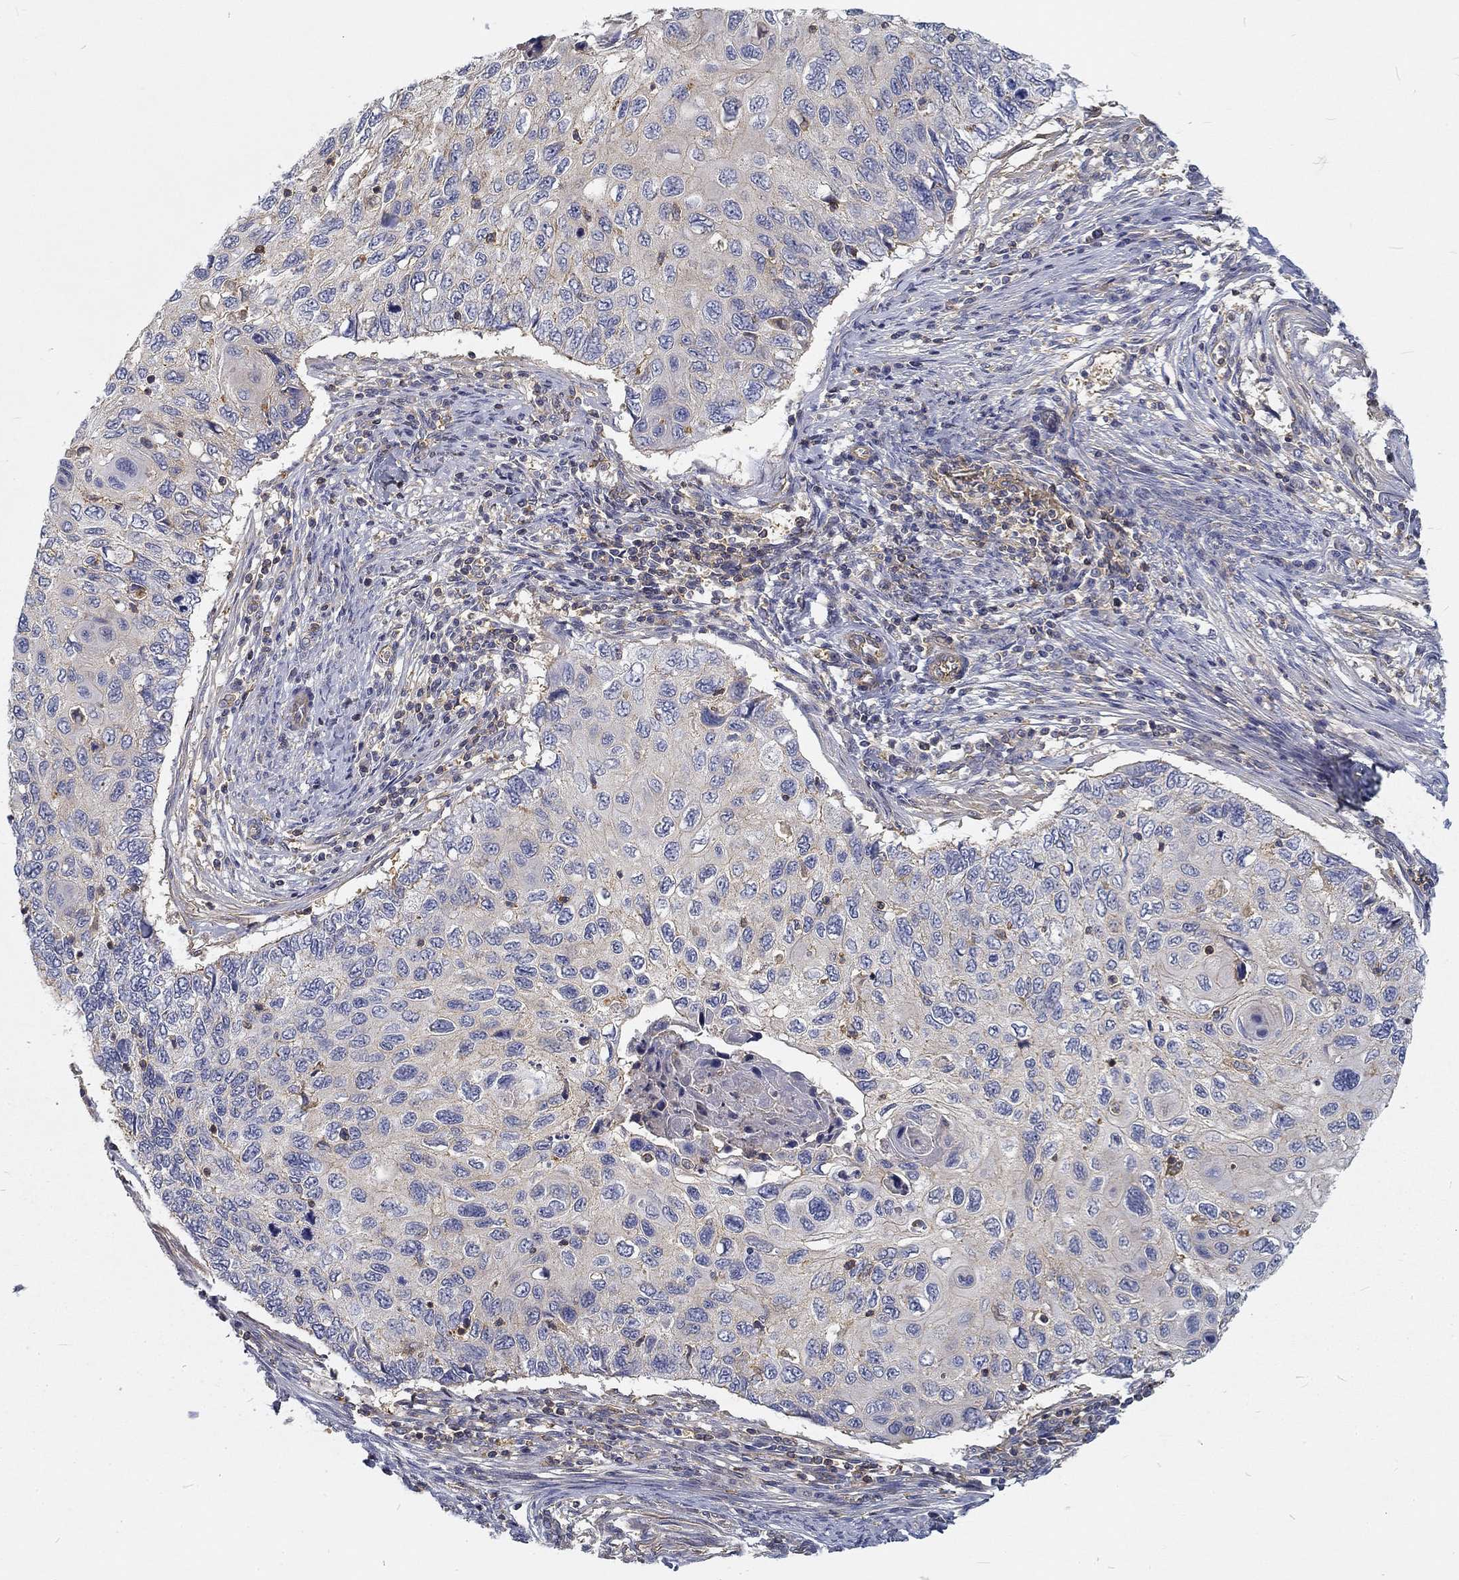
{"staining": {"intensity": "negative", "quantity": "none", "location": "none"}, "tissue": "cervical cancer", "cell_type": "Tumor cells", "image_type": "cancer", "snomed": [{"axis": "morphology", "description": "Squamous cell carcinoma, NOS"}, {"axis": "topography", "description": "Cervix"}], "caption": "The image shows no staining of tumor cells in cervical cancer (squamous cell carcinoma).", "gene": "MTMR11", "patient": {"sex": "female", "age": 70}}